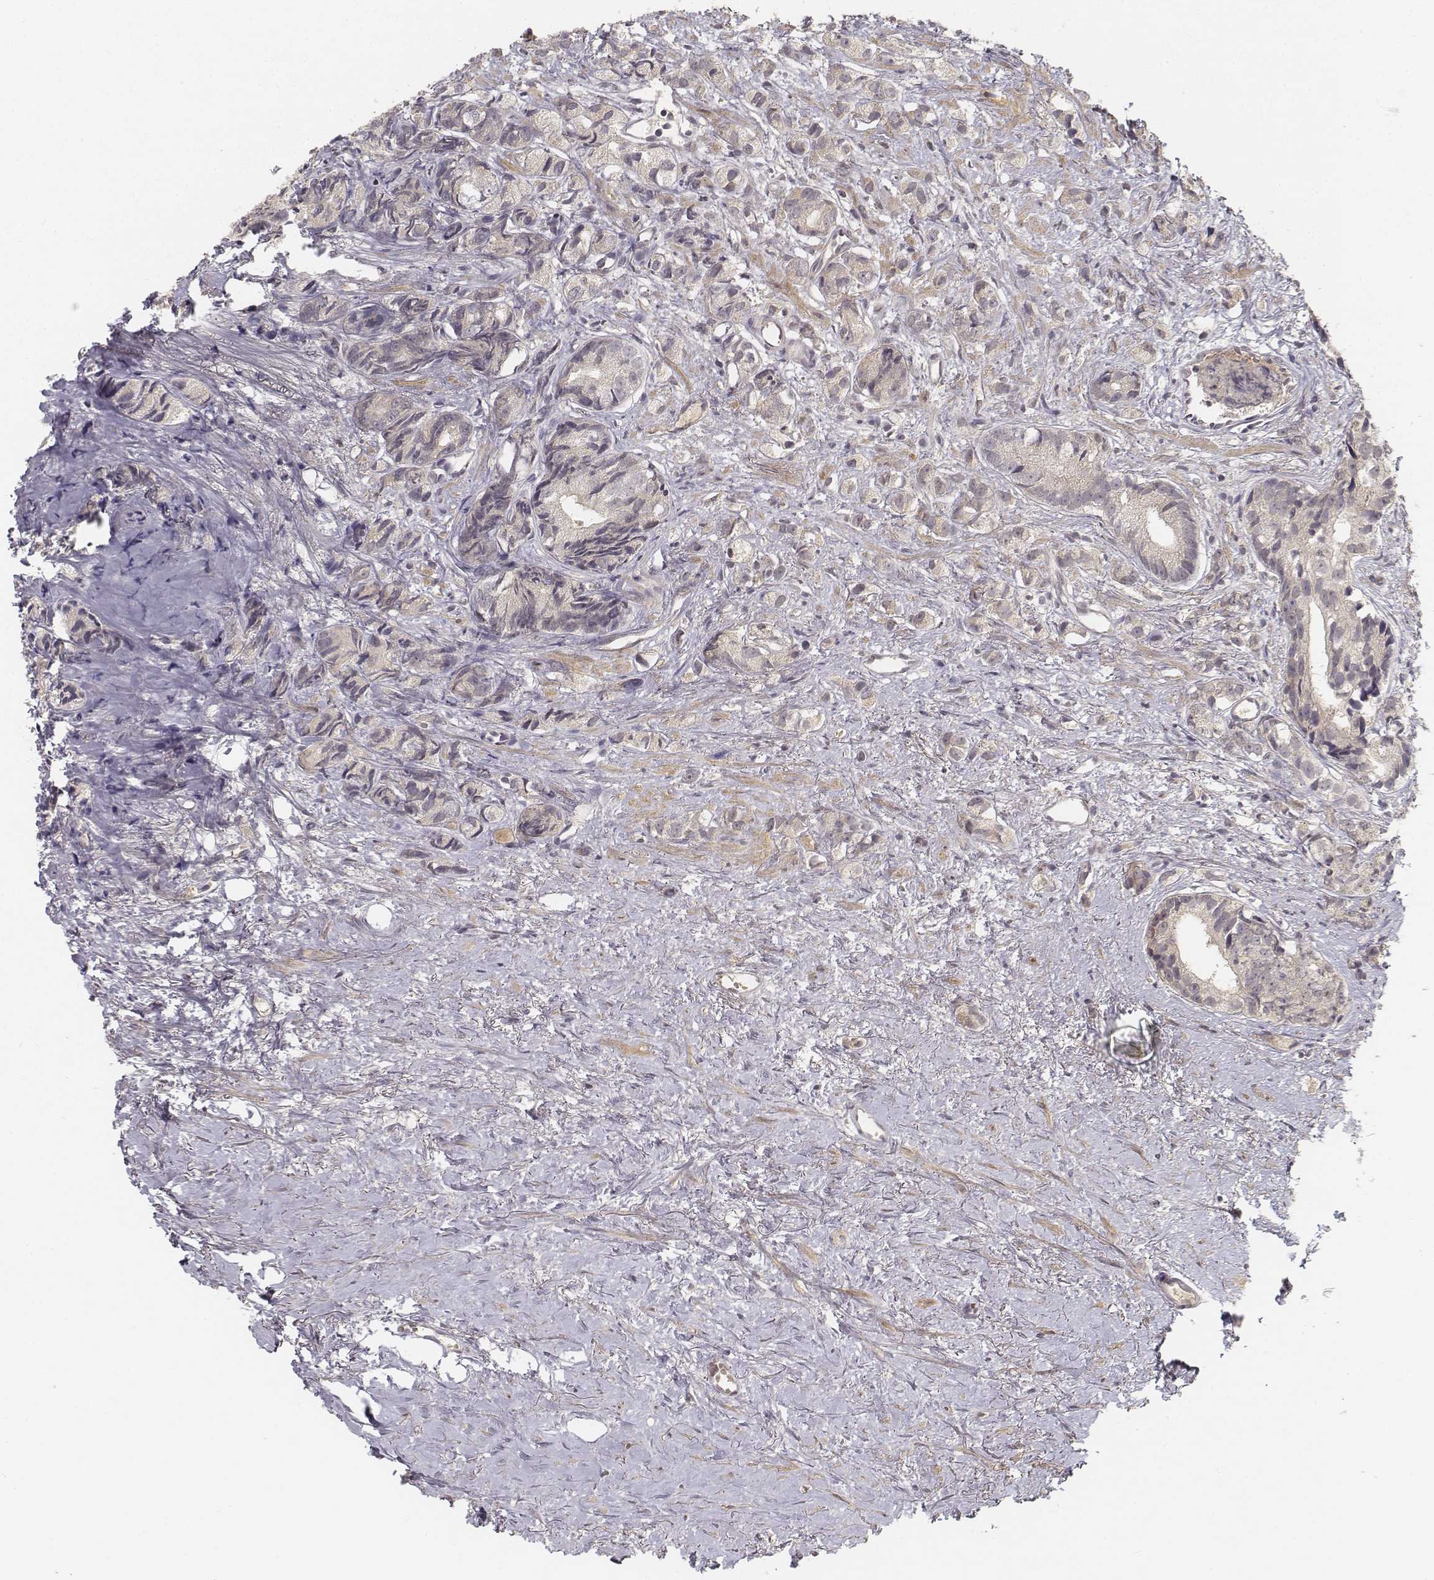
{"staining": {"intensity": "negative", "quantity": "none", "location": "none"}, "tissue": "prostate cancer", "cell_type": "Tumor cells", "image_type": "cancer", "snomed": [{"axis": "morphology", "description": "Adenocarcinoma, High grade"}, {"axis": "topography", "description": "Prostate"}], "caption": "DAB (3,3'-diaminobenzidine) immunohistochemical staining of human prostate cancer (adenocarcinoma (high-grade)) demonstrates no significant expression in tumor cells. Nuclei are stained in blue.", "gene": "FANCD2", "patient": {"sex": "male", "age": 81}}